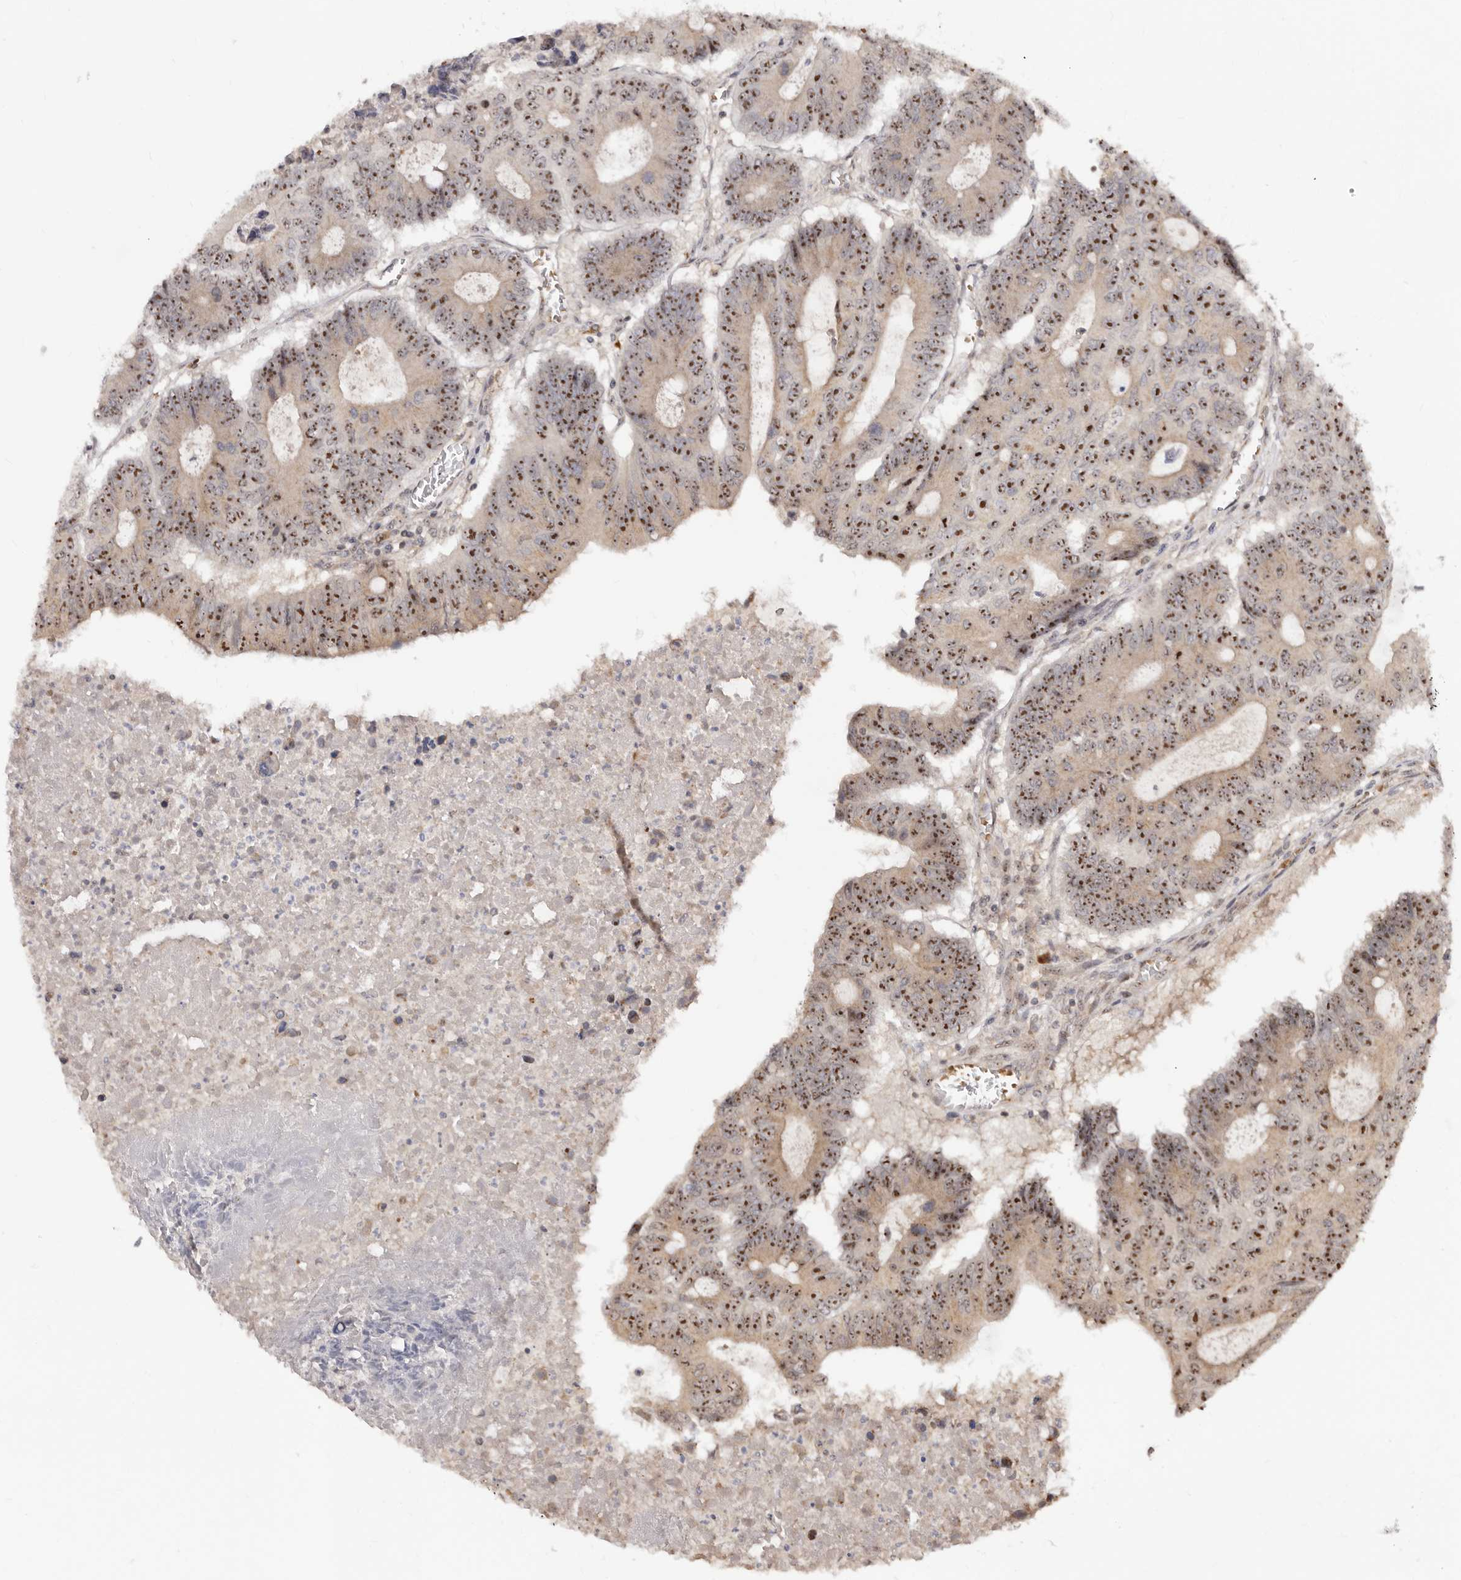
{"staining": {"intensity": "strong", "quantity": ">75%", "location": "nuclear"}, "tissue": "colorectal cancer", "cell_type": "Tumor cells", "image_type": "cancer", "snomed": [{"axis": "morphology", "description": "Adenocarcinoma, NOS"}, {"axis": "topography", "description": "Colon"}], "caption": "A micrograph showing strong nuclear positivity in approximately >75% of tumor cells in colorectal adenocarcinoma, as visualized by brown immunohistochemical staining.", "gene": "APOL6", "patient": {"sex": "male", "age": 87}}